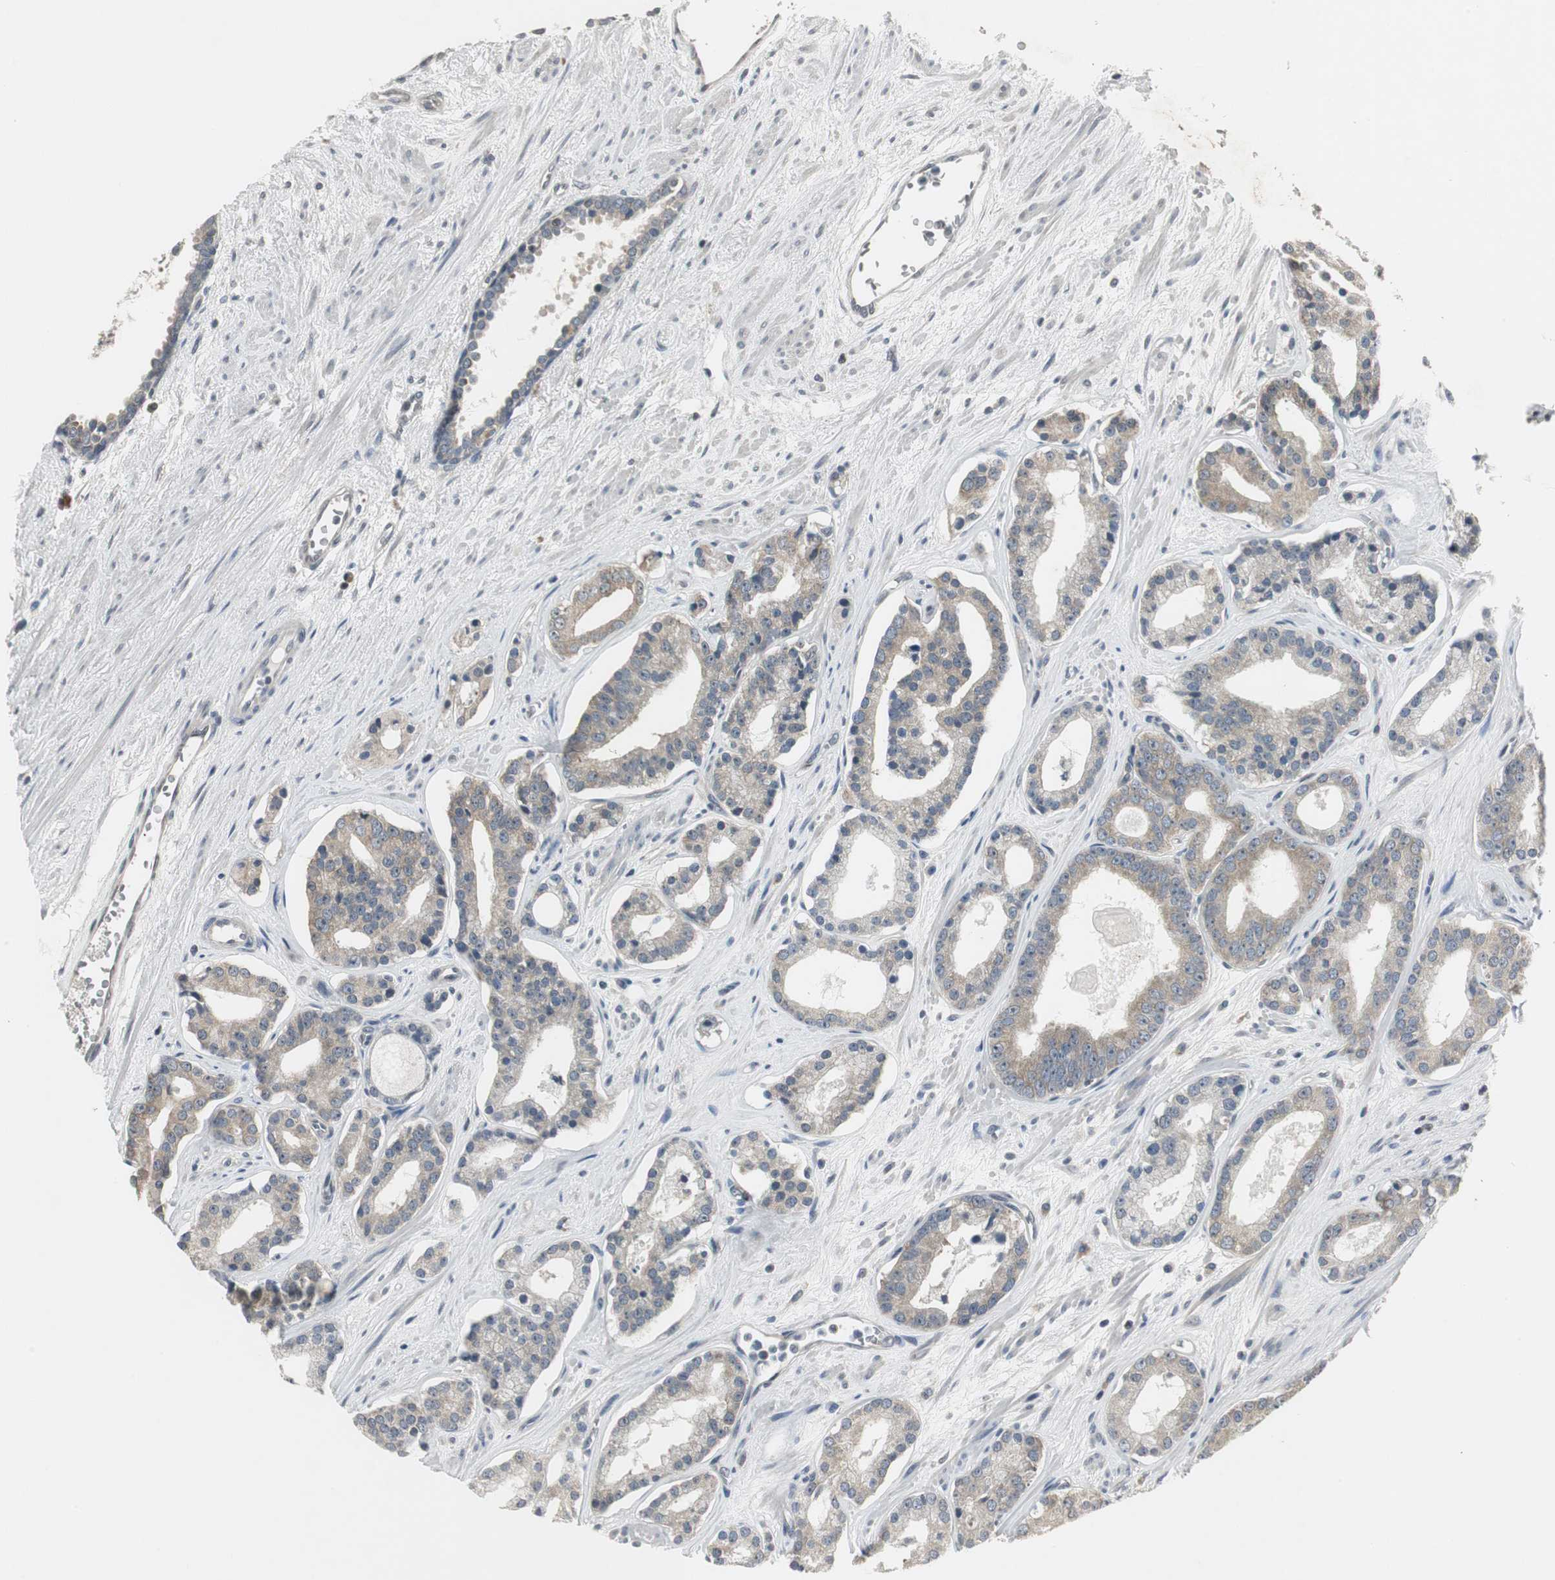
{"staining": {"intensity": "weak", "quantity": ">75%", "location": "cytoplasmic/membranous"}, "tissue": "prostate cancer", "cell_type": "Tumor cells", "image_type": "cancer", "snomed": [{"axis": "morphology", "description": "Adenocarcinoma, Low grade"}, {"axis": "topography", "description": "Prostate"}], "caption": "Protein expression analysis of human prostate cancer (adenocarcinoma (low-grade)) reveals weak cytoplasmic/membranous expression in approximately >75% of tumor cells.", "gene": "CCT5", "patient": {"sex": "male", "age": 63}}